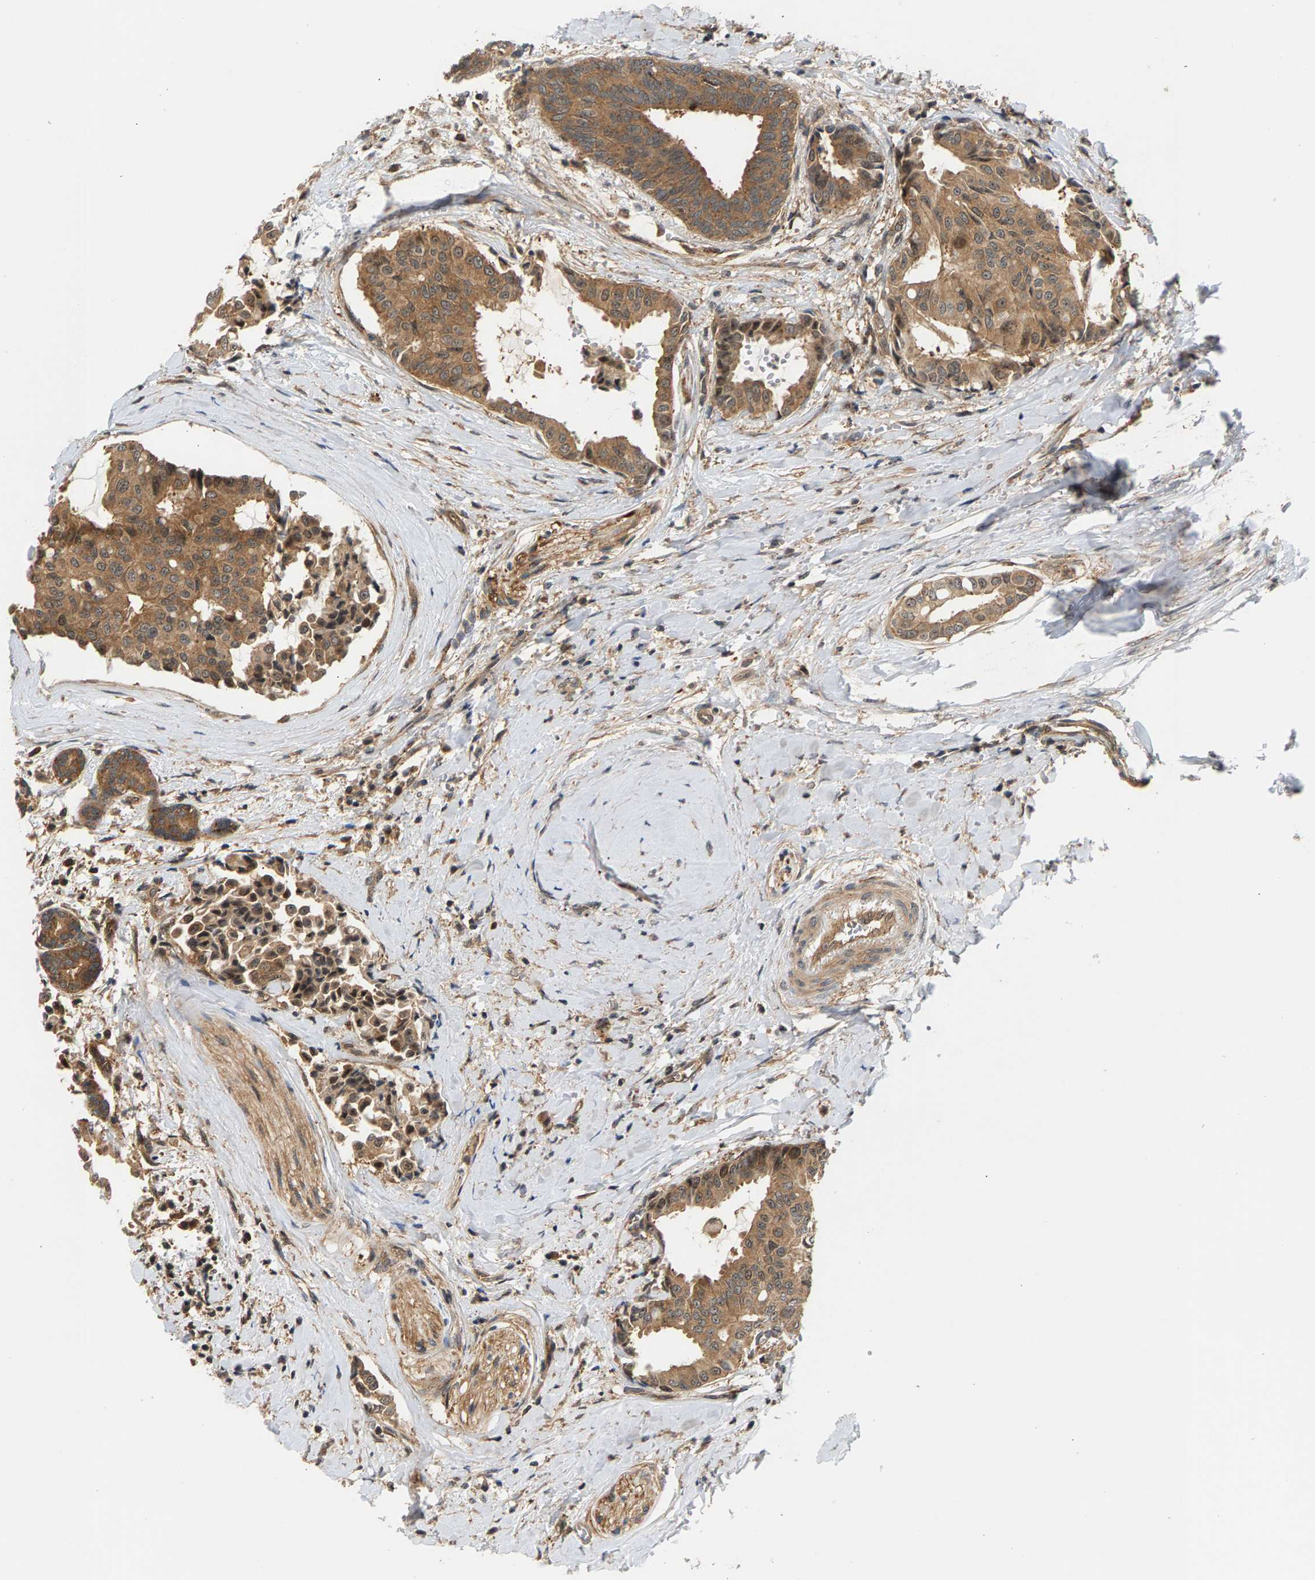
{"staining": {"intensity": "moderate", "quantity": ">75%", "location": "cytoplasmic/membranous"}, "tissue": "head and neck cancer", "cell_type": "Tumor cells", "image_type": "cancer", "snomed": [{"axis": "morphology", "description": "Adenocarcinoma, NOS"}, {"axis": "topography", "description": "Salivary gland"}, {"axis": "topography", "description": "Head-Neck"}], "caption": "Immunohistochemistry (IHC) image of head and neck cancer (adenocarcinoma) stained for a protein (brown), which shows medium levels of moderate cytoplasmic/membranous expression in about >75% of tumor cells.", "gene": "MAP2K5", "patient": {"sex": "female", "age": 59}}